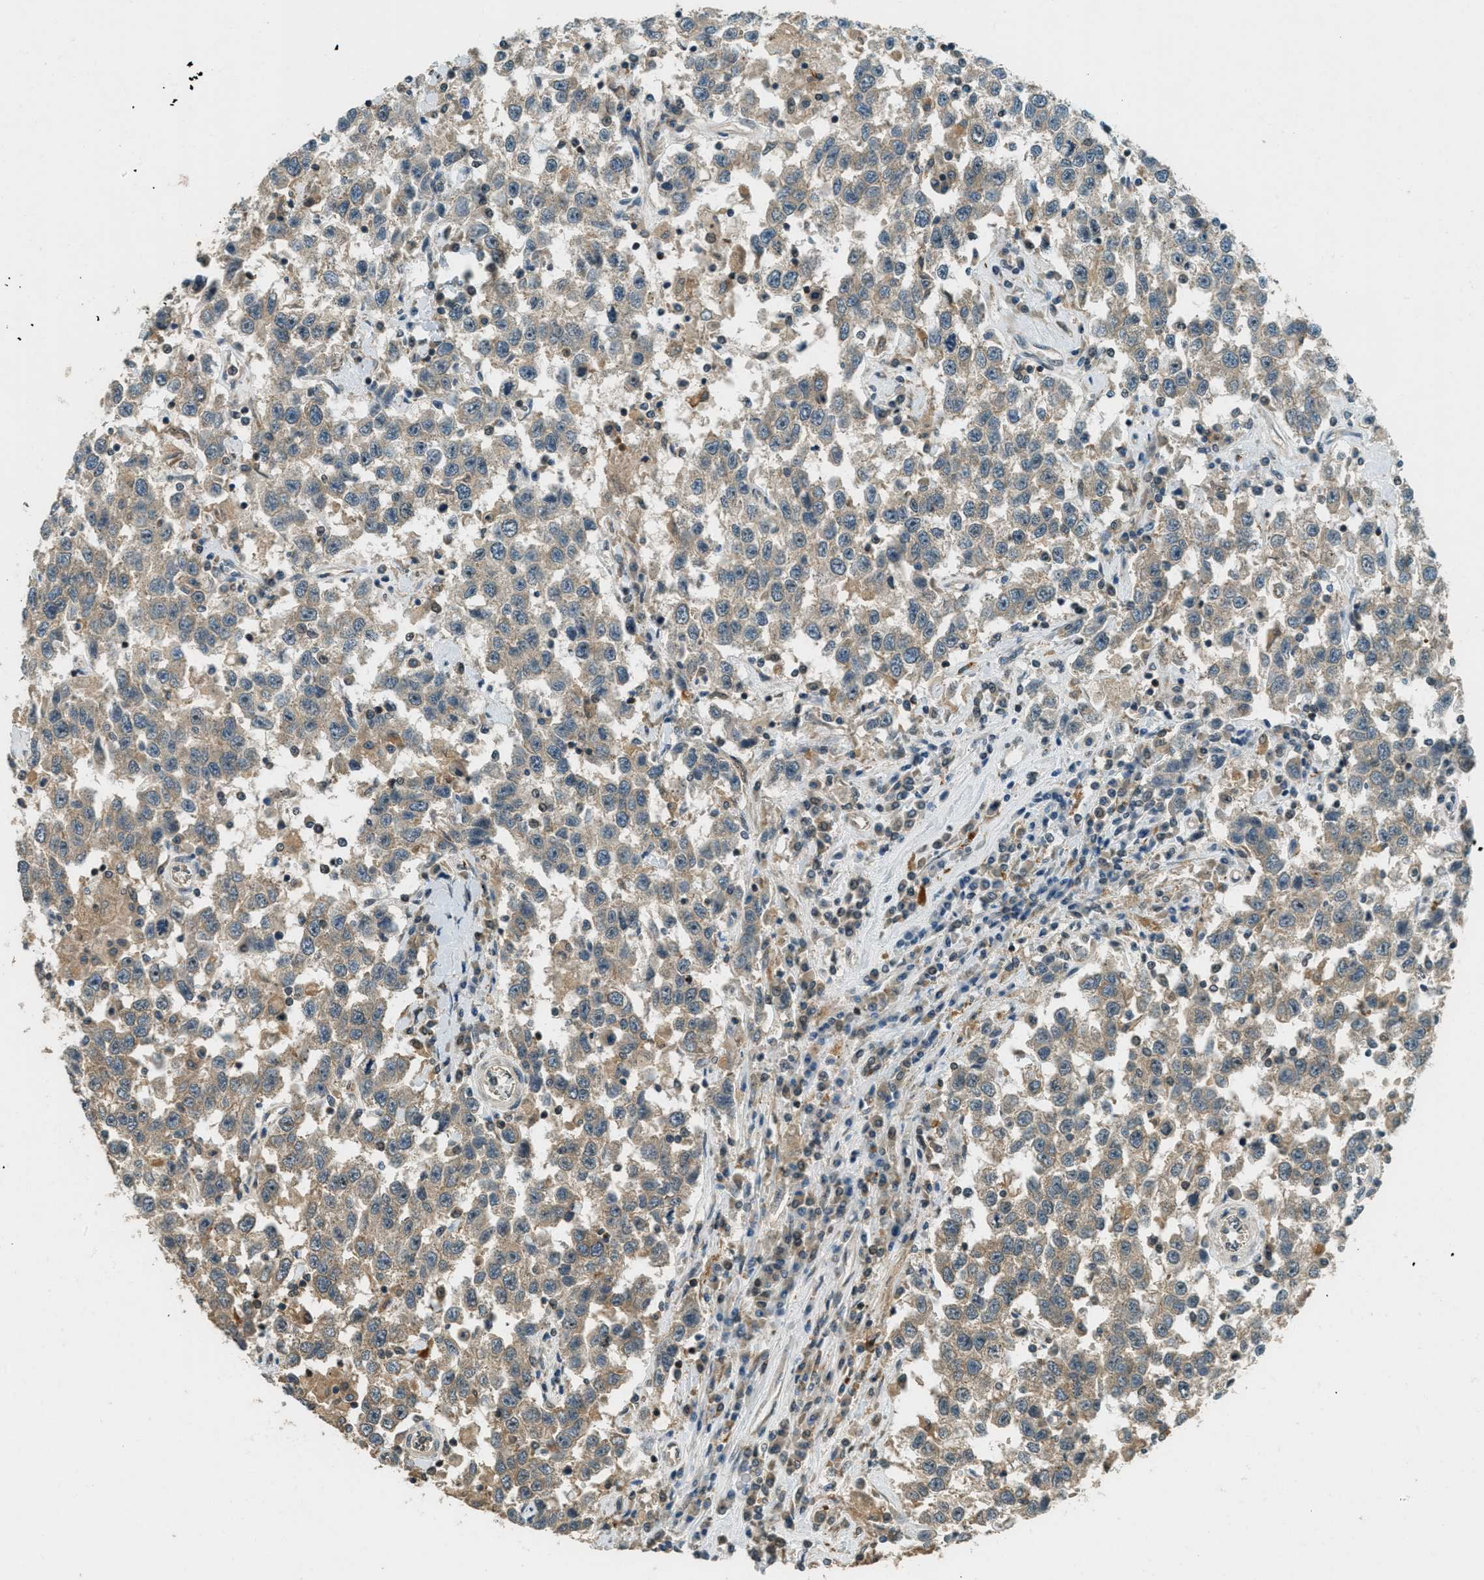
{"staining": {"intensity": "weak", "quantity": ">75%", "location": "cytoplasmic/membranous"}, "tissue": "testis cancer", "cell_type": "Tumor cells", "image_type": "cancer", "snomed": [{"axis": "morphology", "description": "Seminoma, NOS"}, {"axis": "topography", "description": "Testis"}], "caption": "Protein analysis of seminoma (testis) tissue demonstrates weak cytoplasmic/membranous positivity in approximately >75% of tumor cells.", "gene": "PTPN23", "patient": {"sex": "male", "age": 41}}